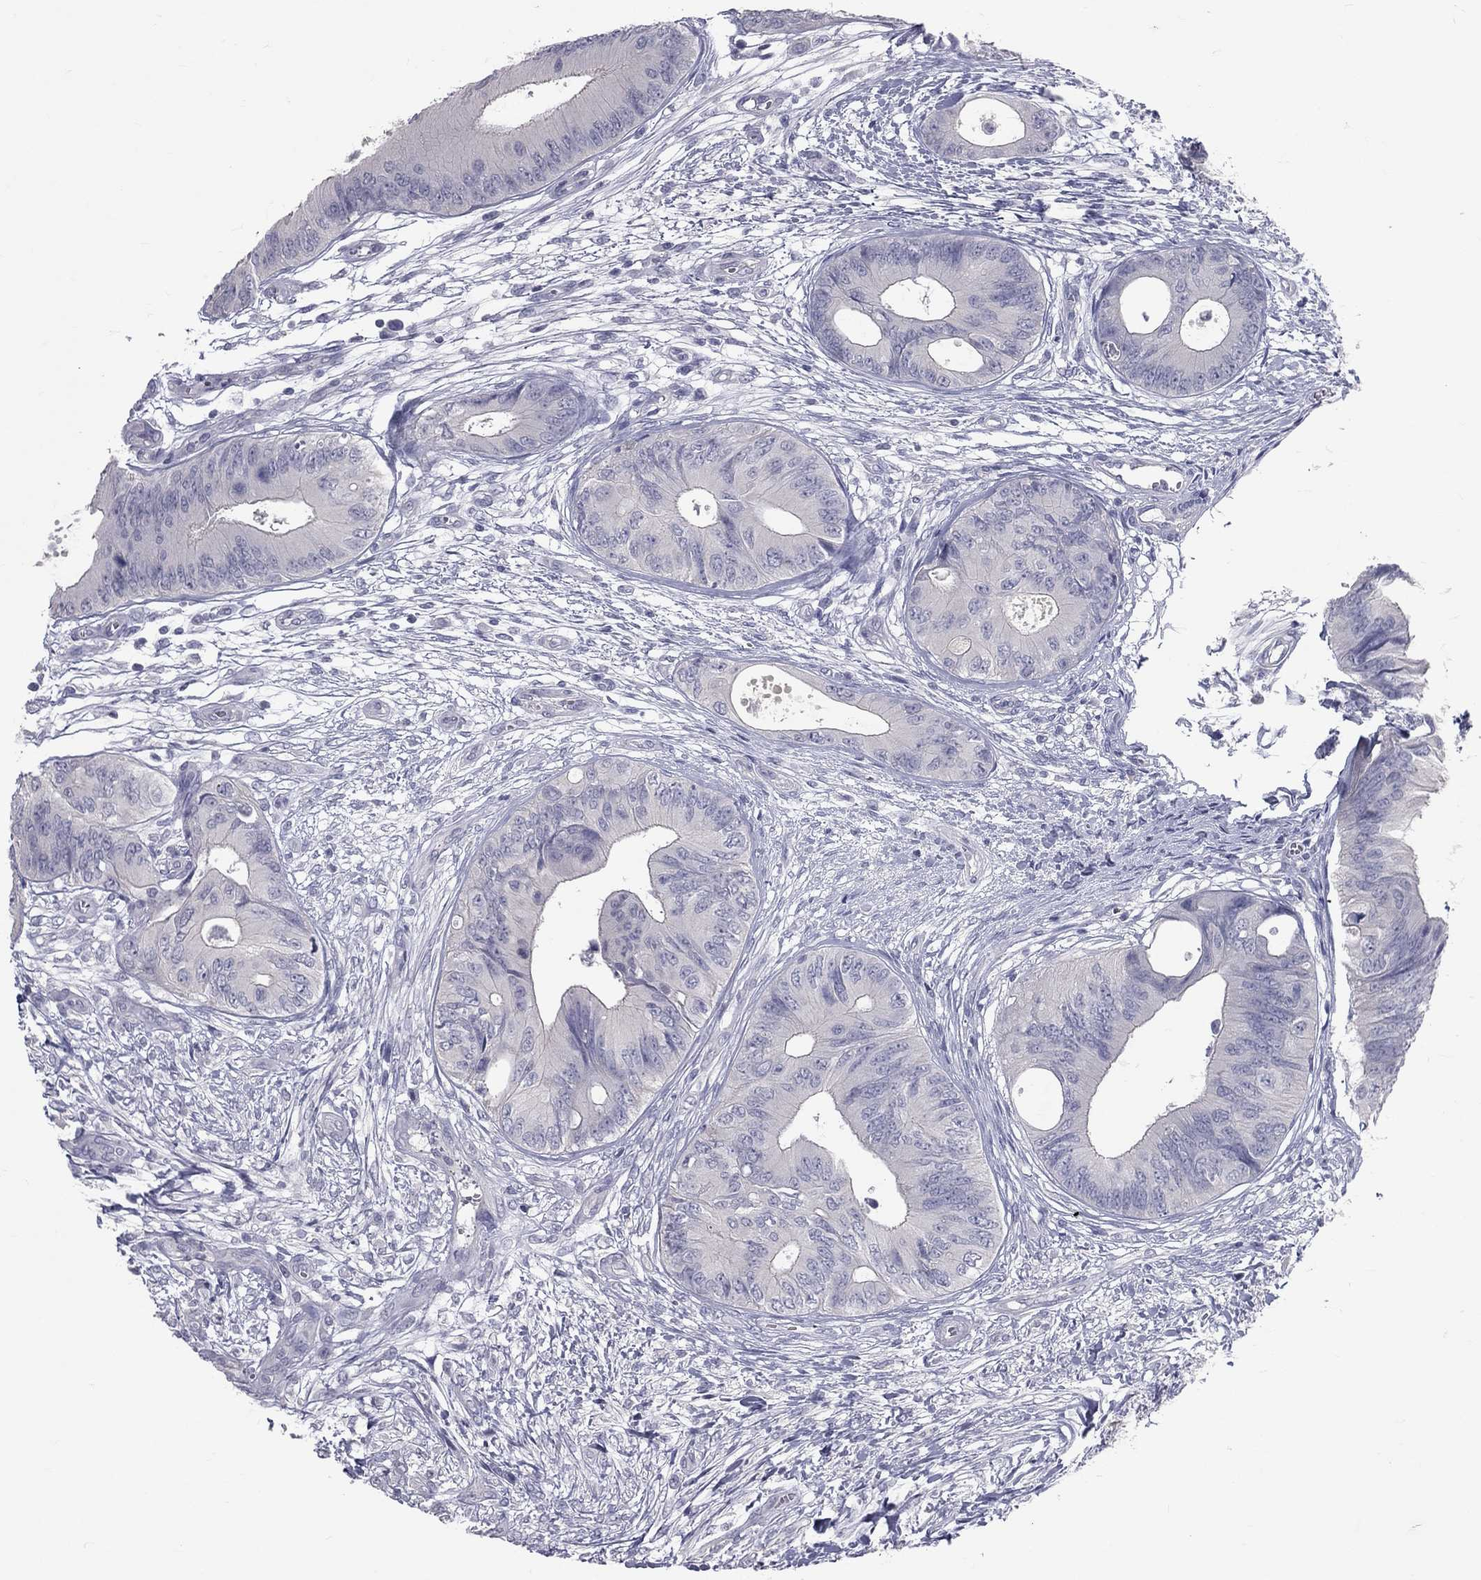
{"staining": {"intensity": "negative", "quantity": "none", "location": "none"}, "tissue": "colorectal cancer", "cell_type": "Tumor cells", "image_type": "cancer", "snomed": [{"axis": "morphology", "description": "Normal tissue, NOS"}, {"axis": "morphology", "description": "Adenocarcinoma, NOS"}, {"axis": "topography", "description": "Colon"}], "caption": "IHC of colorectal cancer displays no positivity in tumor cells. (Brightfield microscopy of DAB immunohistochemistry at high magnification).", "gene": "TFPI2", "patient": {"sex": "male", "age": 65}}